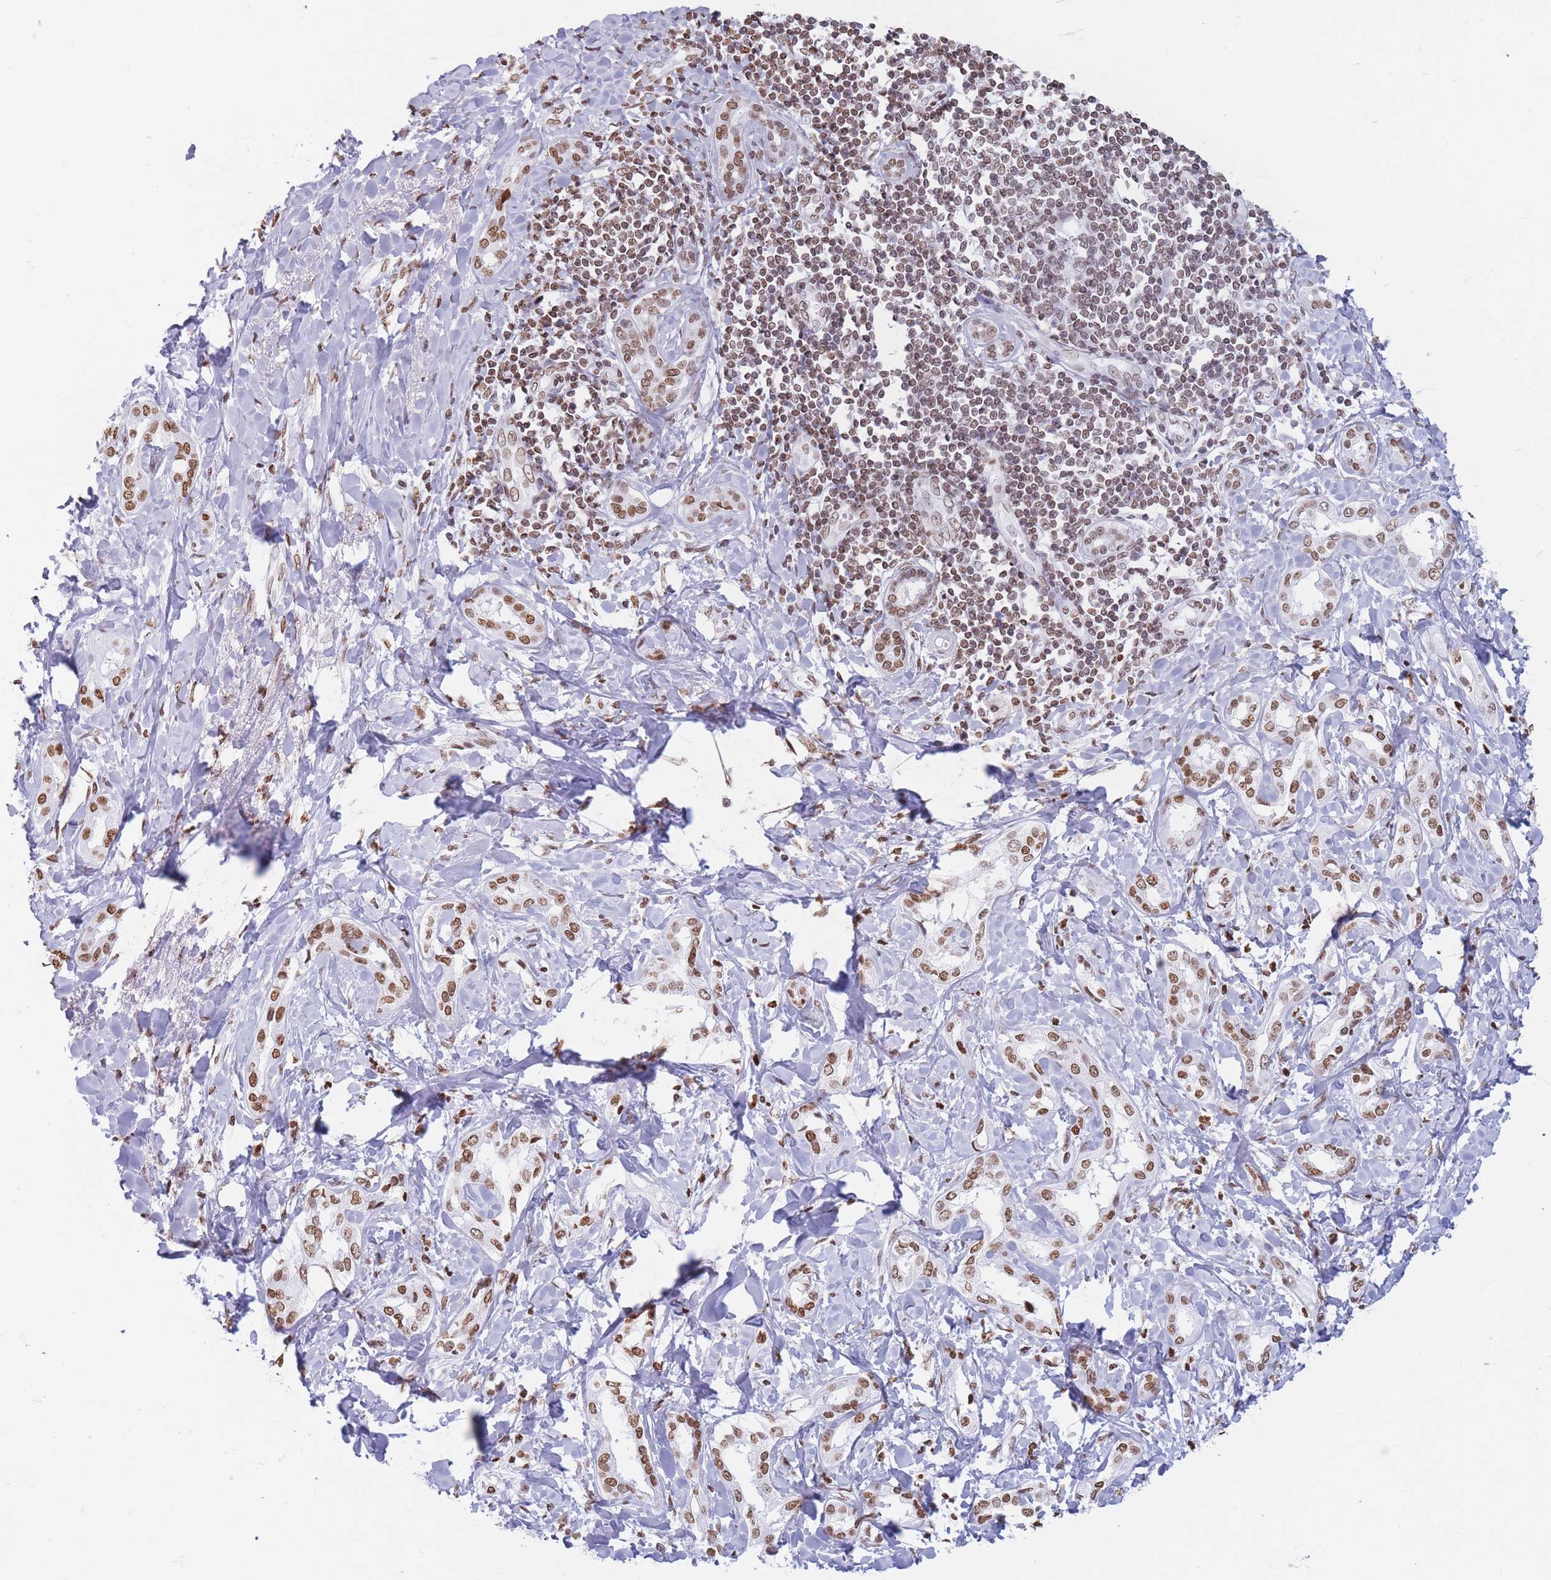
{"staining": {"intensity": "moderate", "quantity": ">75%", "location": "nuclear"}, "tissue": "liver cancer", "cell_type": "Tumor cells", "image_type": "cancer", "snomed": [{"axis": "morphology", "description": "Cholangiocarcinoma"}, {"axis": "topography", "description": "Liver"}], "caption": "IHC histopathology image of human liver cancer stained for a protein (brown), which reveals medium levels of moderate nuclear staining in about >75% of tumor cells.", "gene": "RYK", "patient": {"sex": "female", "age": 77}}